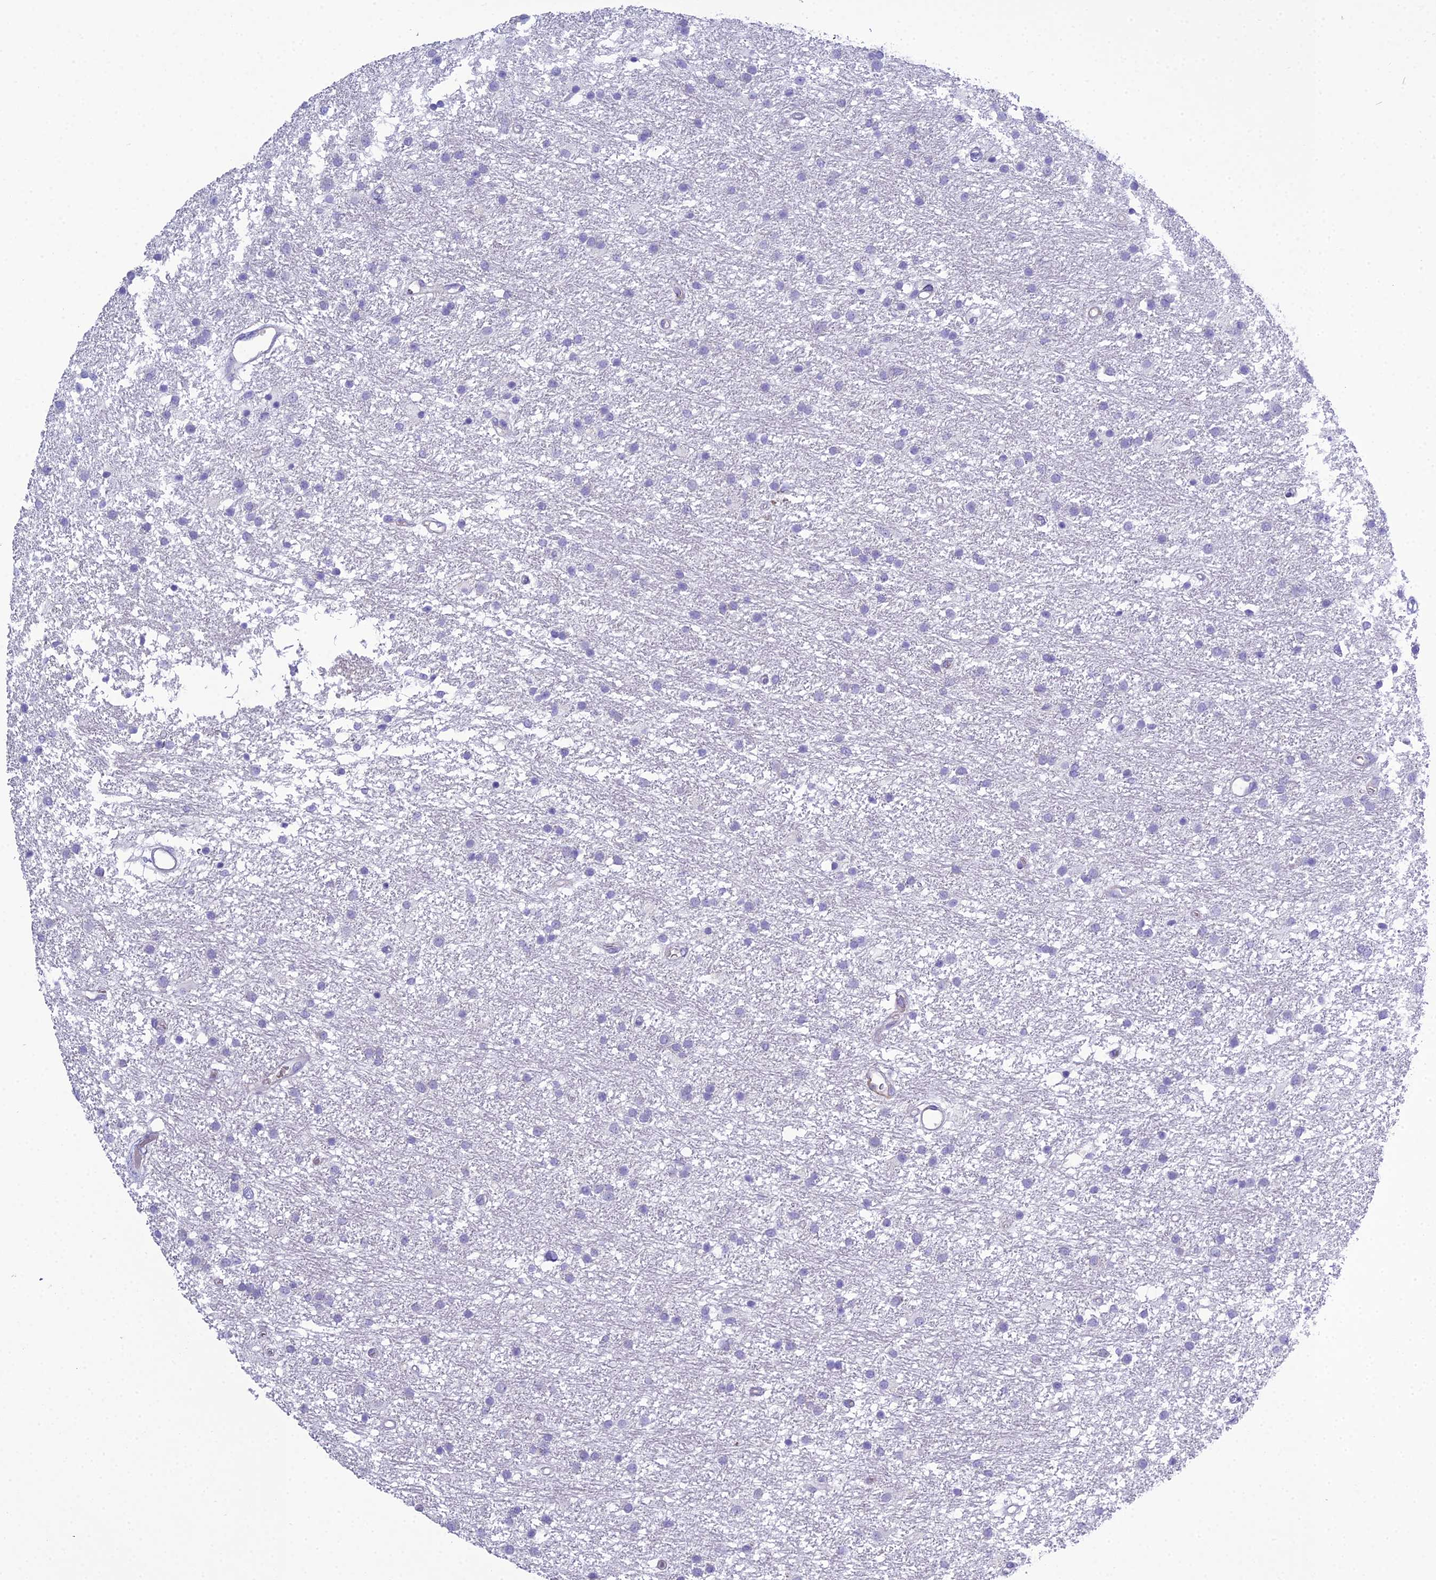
{"staining": {"intensity": "negative", "quantity": "none", "location": "none"}, "tissue": "glioma", "cell_type": "Tumor cells", "image_type": "cancer", "snomed": [{"axis": "morphology", "description": "Glioma, malignant, High grade"}, {"axis": "topography", "description": "Brain"}], "caption": "IHC image of glioma stained for a protein (brown), which reveals no staining in tumor cells.", "gene": "OR1Q1", "patient": {"sex": "male", "age": 77}}